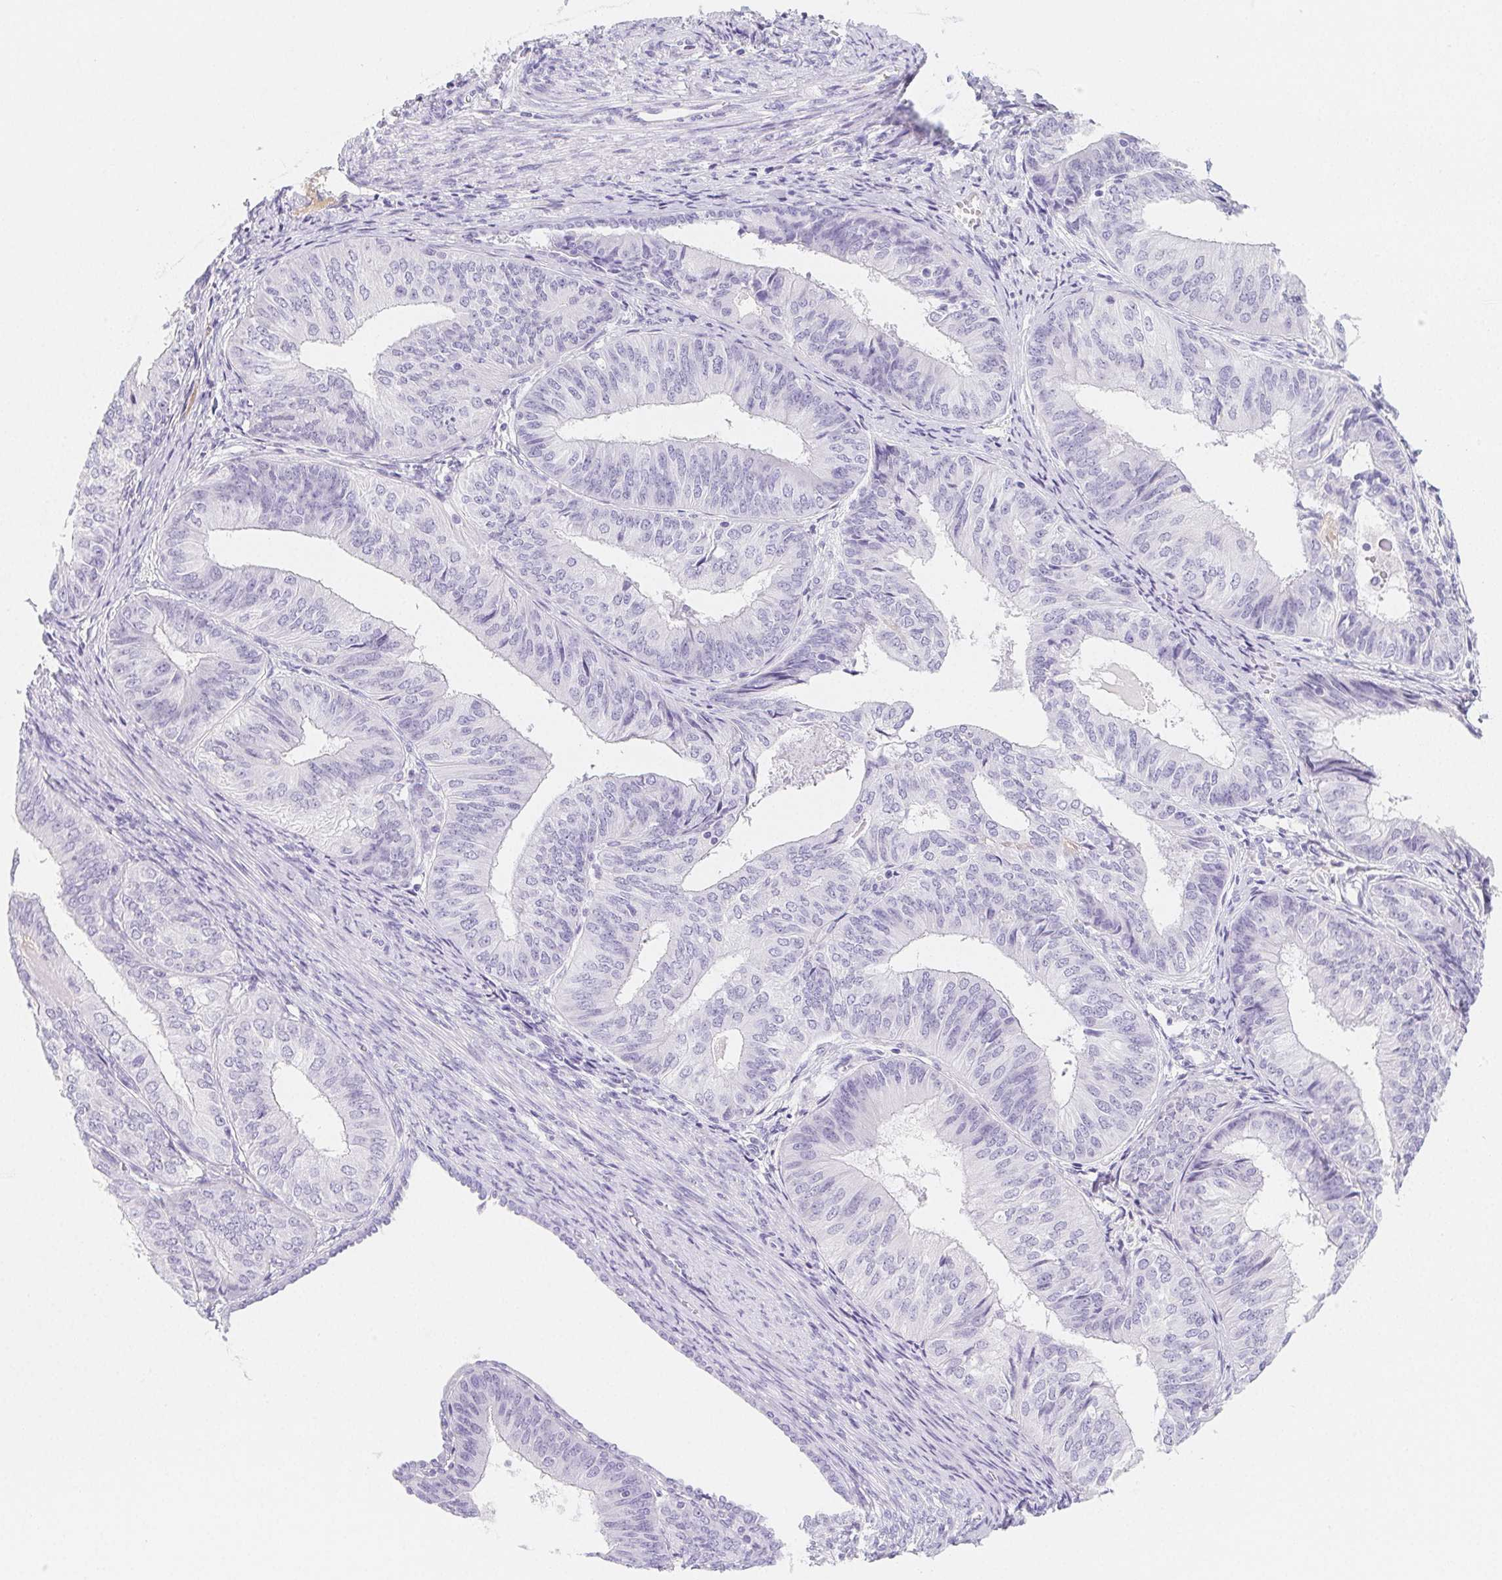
{"staining": {"intensity": "negative", "quantity": "none", "location": "none"}, "tissue": "endometrial cancer", "cell_type": "Tumor cells", "image_type": "cancer", "snomed": [{"axis": "morphology", "description": "Adenocarcinoma, NOS"}, {"axis": "topography", "description": "Endometrium"}], "caption": "IHC histopathology image of endometrial cancer (adenocarcinoma) stained for a protein (brown), which exhibits no staining in tumor cells.", "gene": "ITIH2", "patient": {"sex": "female", "age": 58}}